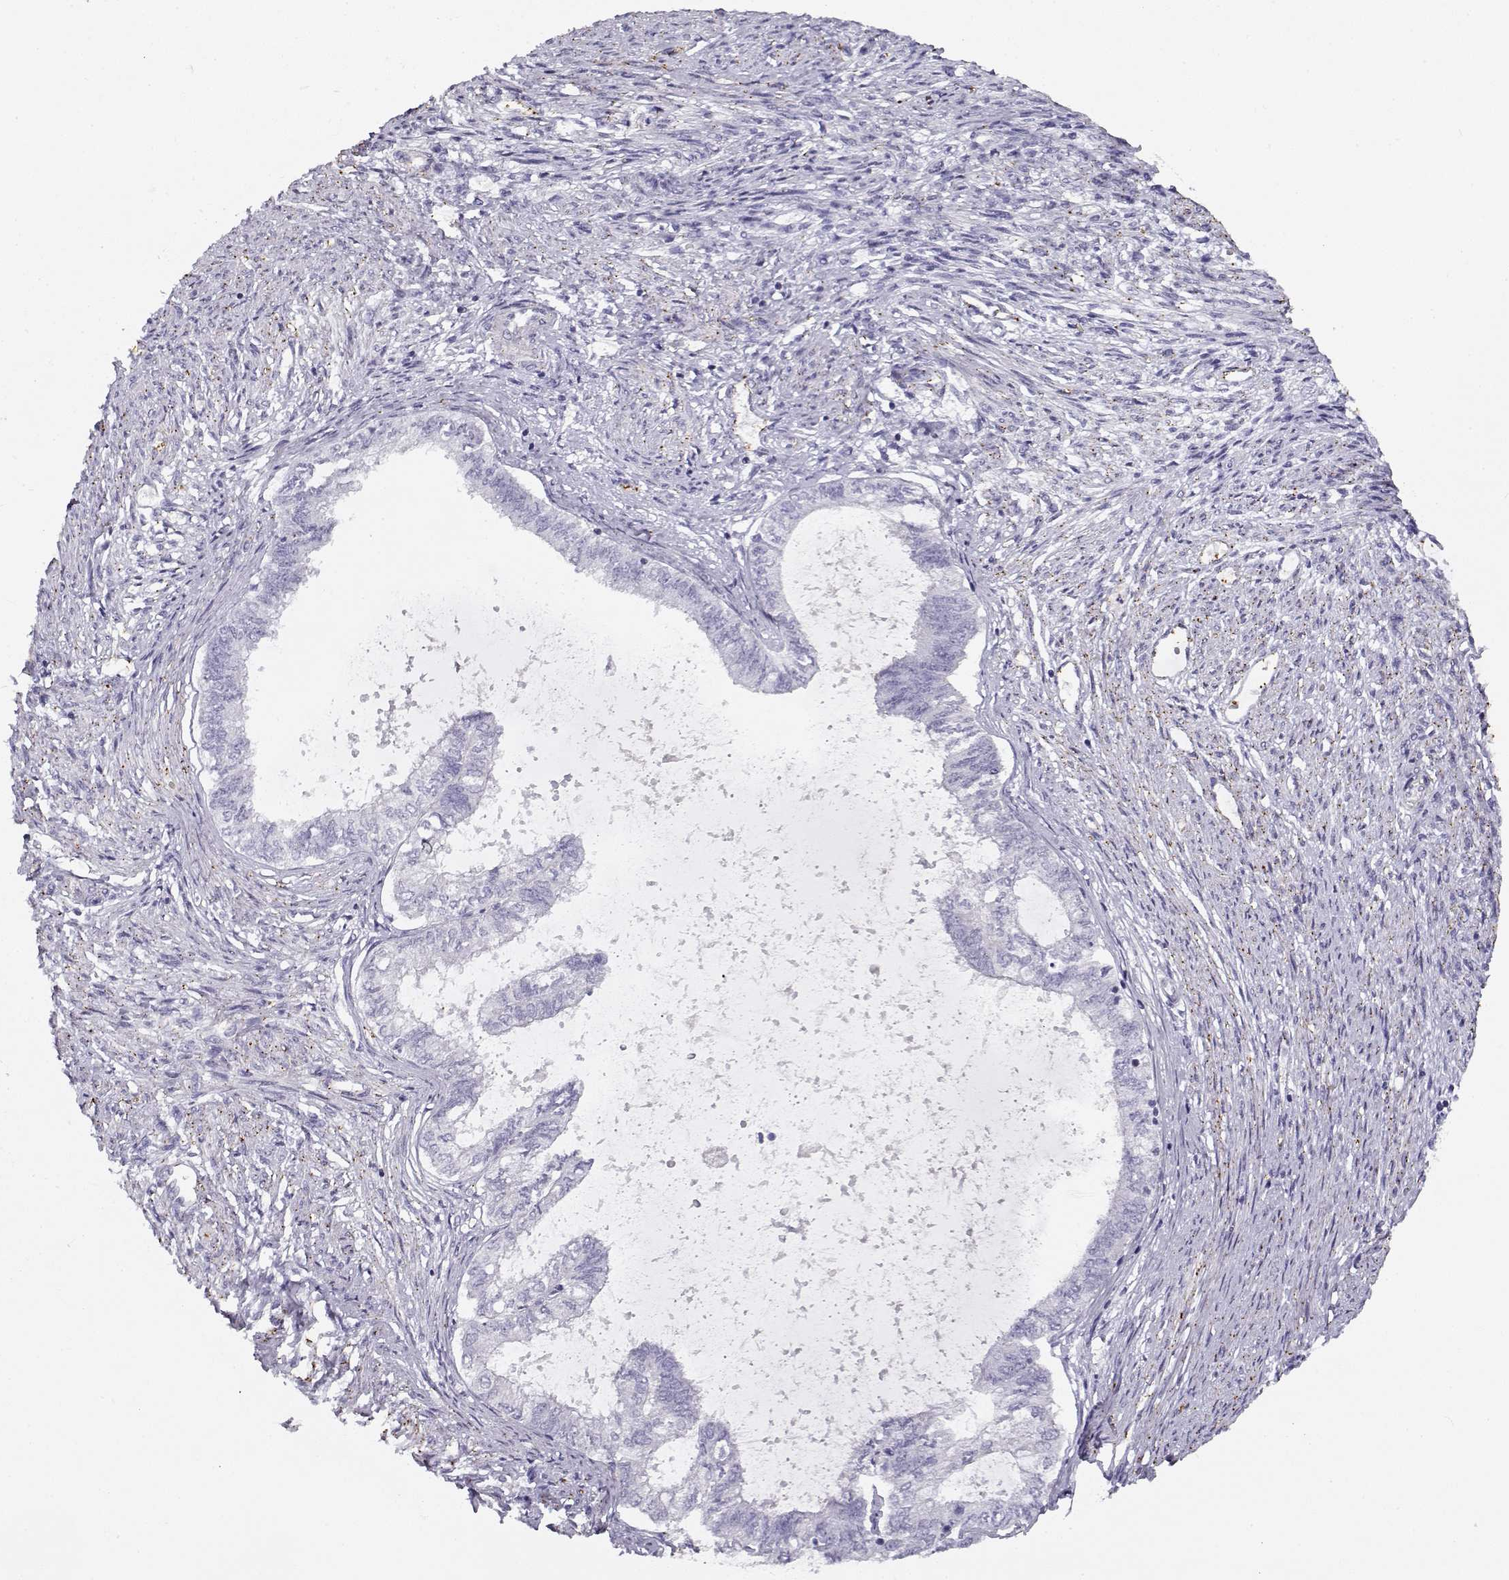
{"staining": {"intensity": "negative", "quantity": "none", "location": "none"}, "tissue": "endometrial cancer", "cell_type": "Tumor cells", "image_type": "cancer", "snomed": [{"axis": "morphology", "description": "Adenocarcinoma, NOS"}, {"axis": "topography", "description": "Endometrium"}], "caption": "This image is of endometrial adenocarcinoma stained with IHC to label a protein in brown with the nuclei are counter-stained blue. There is no staining in tumor cells.", "gene": "MYO1A", "patient": {"sex": "female", "age": 86}}